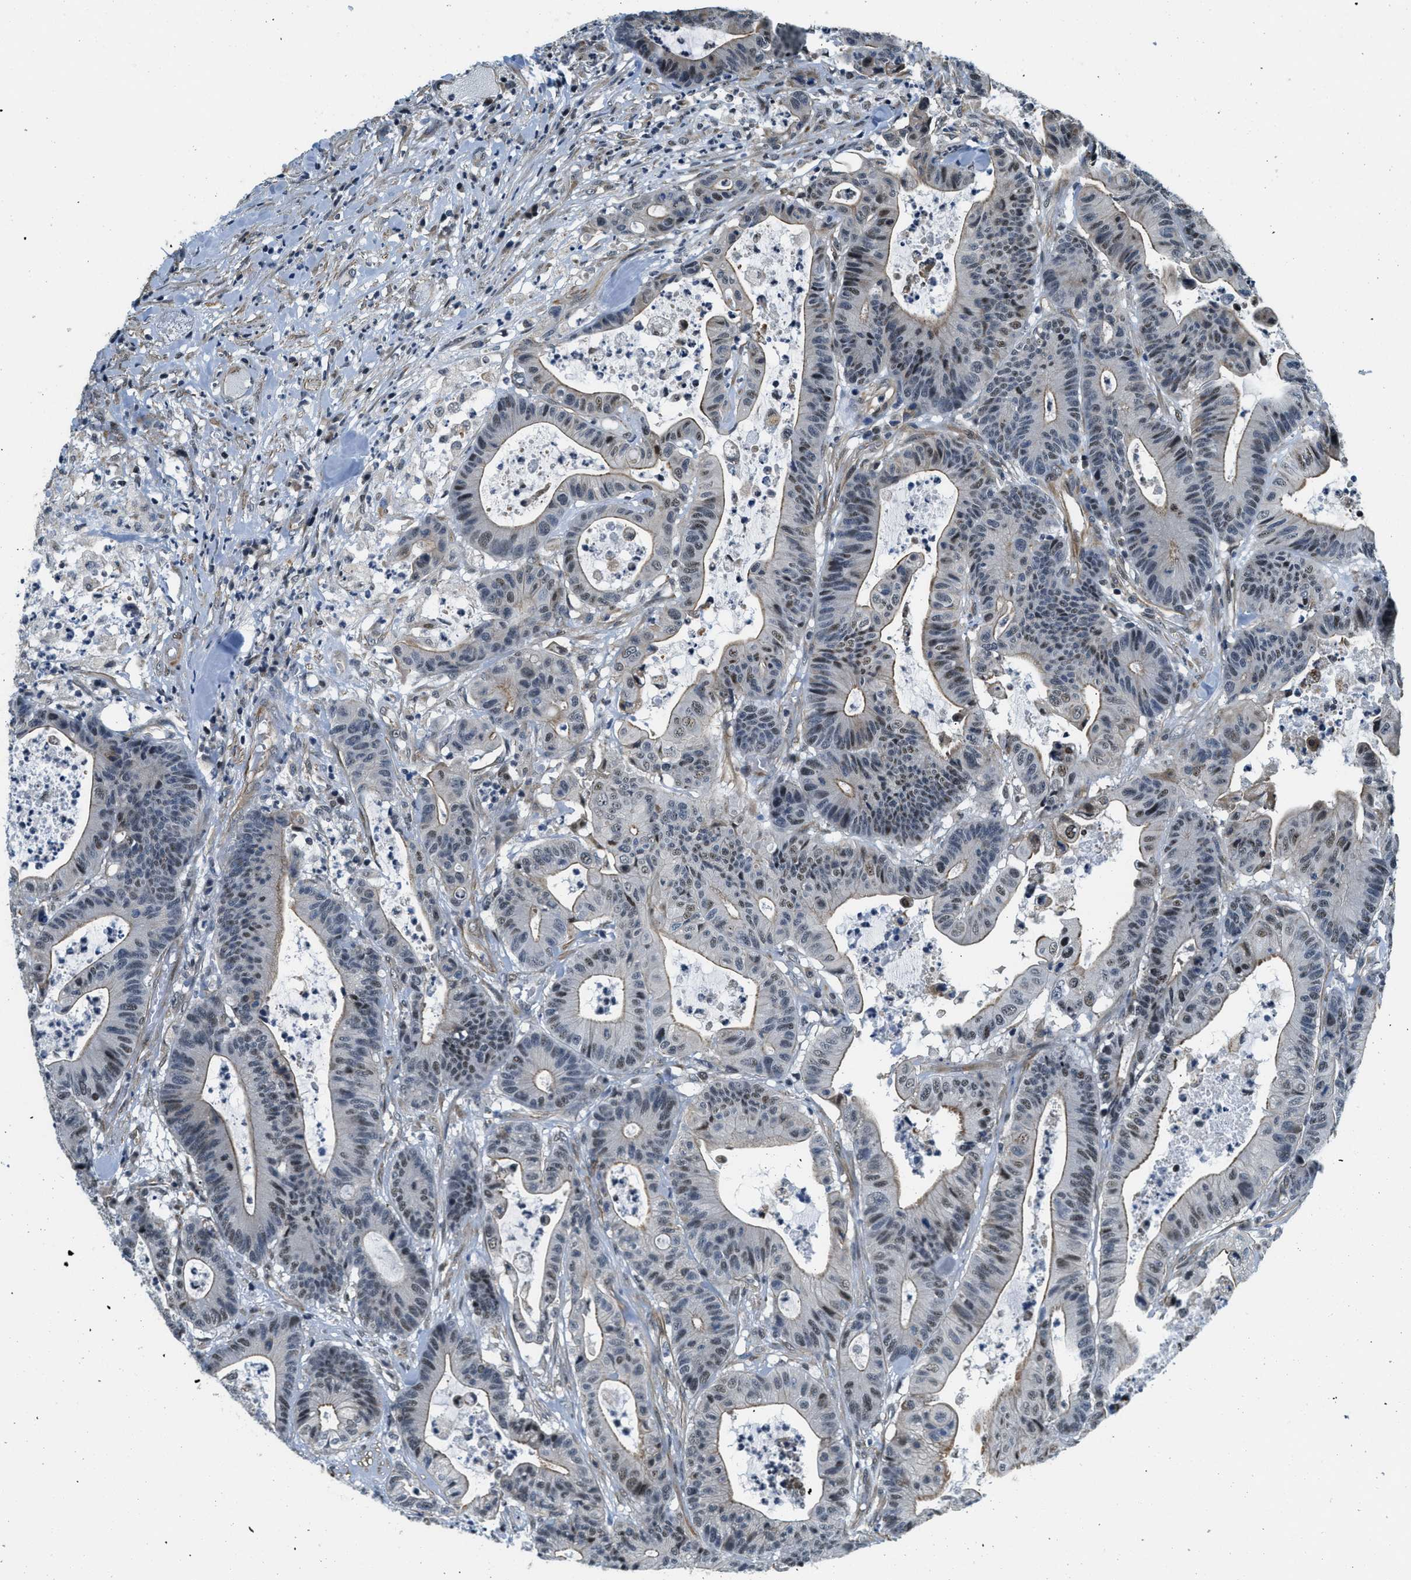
{"staining": {"intensity": "moderate", "quantity": "25%-75%", "location": "cytoplasmic/membranous,nuclear"}, "tissue": "colorectal cancer", "cell_type": "Tumor cells", "image_type": "cancer", "snomed": [{"axis": "morphology", "description": "Adenocarcinoma, NOS"}, {"axis": "topography", "description": "Colon"}], "caption": "A photomicrograph of human adenocarcinoma (colorectal) stained for a protein shows moderate cytoplasmic/membranous and nuclear brown staining in tumor cells.", "gene": "CFAP36", "patient": {"sex": "female", "age": 84}}